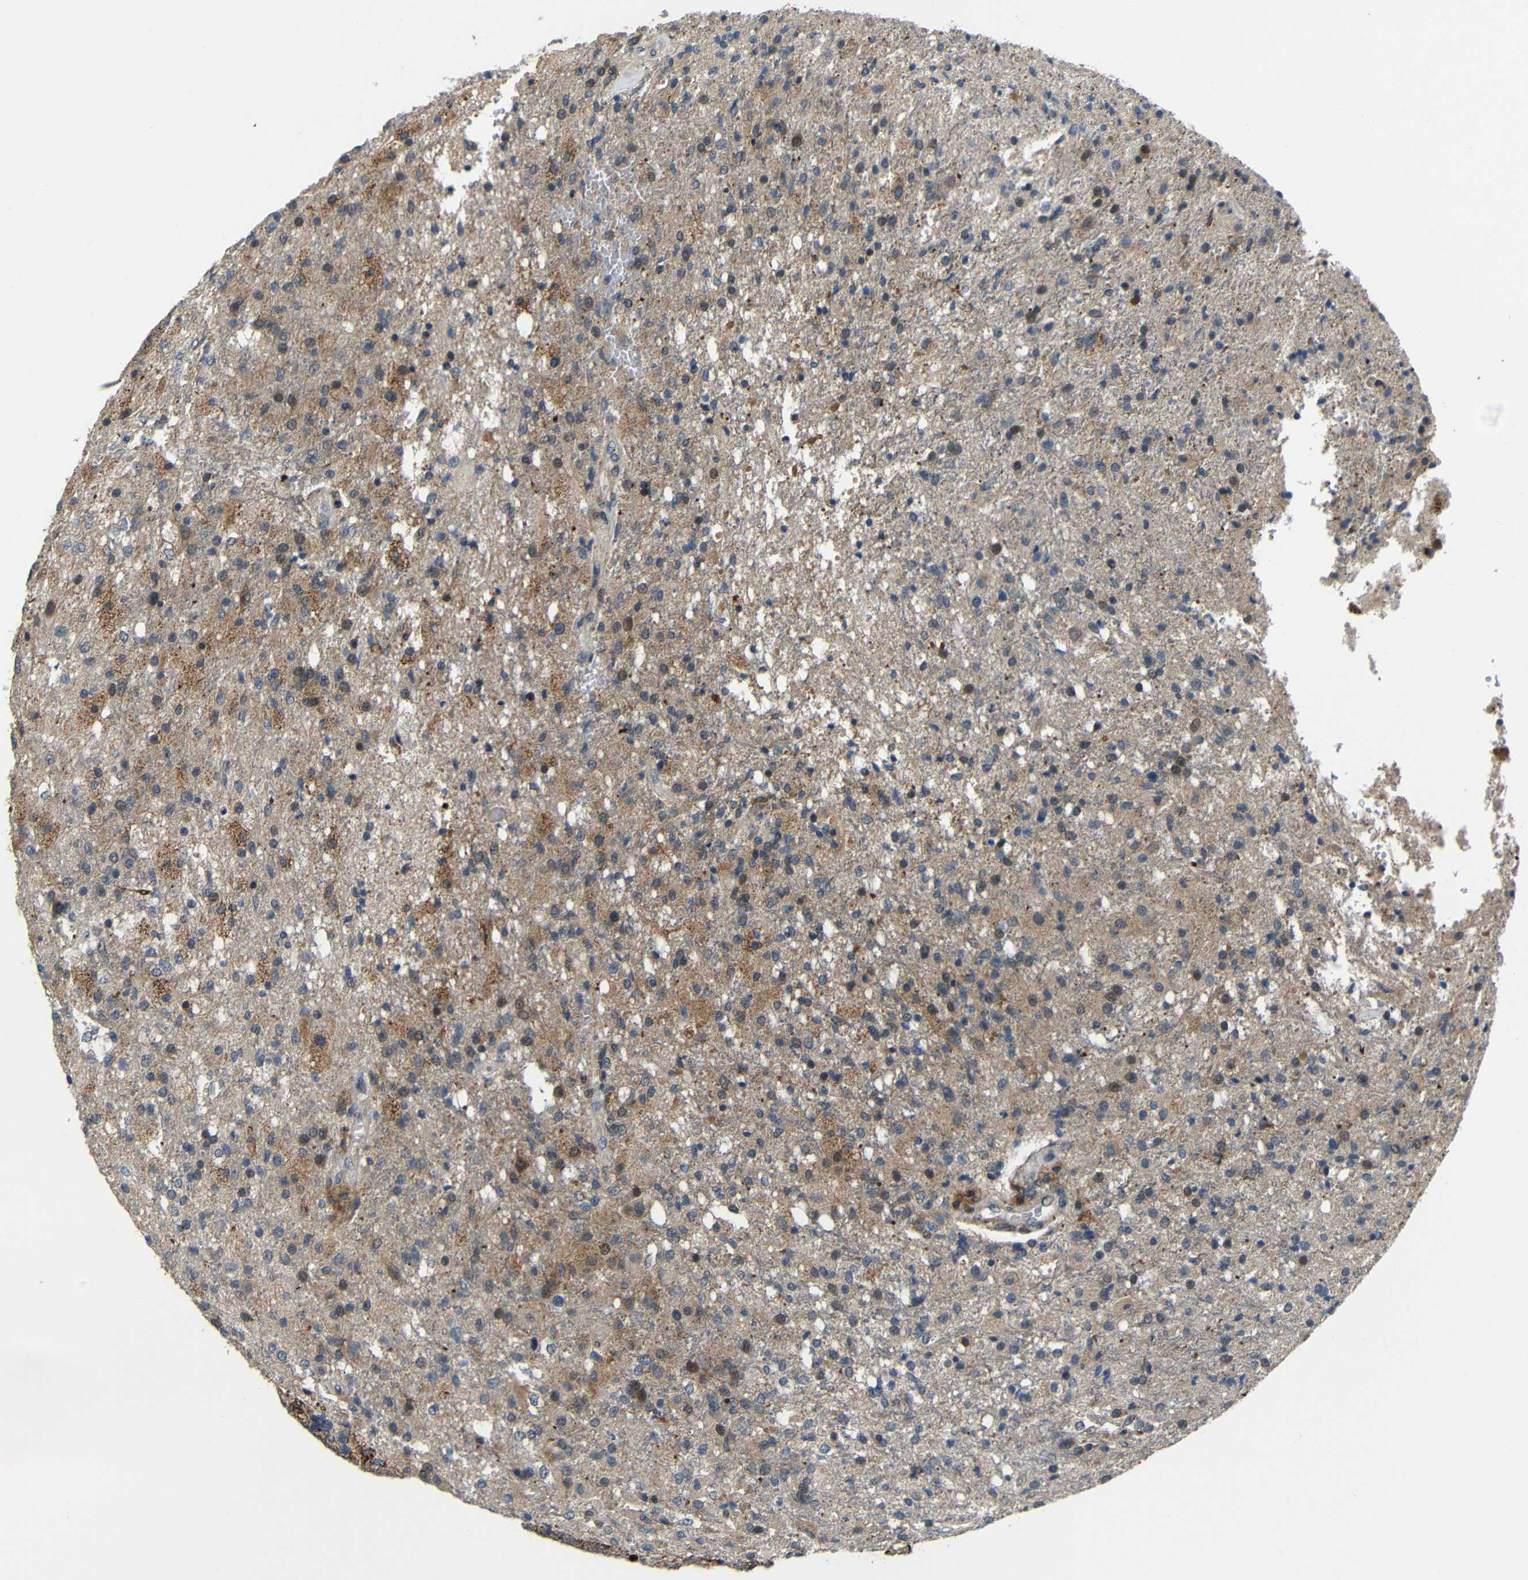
{"staining": {"intensity": "moderate", "quantity": "25%-75%", "location": "cytoplasmic/membranous"}, "tissue": "glioma", "cell_type": "Tumor cells", "image_type": "cancer", "snomed": [{"axis": "morphology", "description": "Normal tissue, NOS"}, {"axis": "morphology", "description": "Glioma, malignant, High grade"}, {"axis": "topography", "description": "Cerebral cortex"}], "caption": "About 25%-75% of tumor cells in glioma display moderate cytoplasmic/membranous protein staining as visualized by brown immunohistochemical staining.", "gene": "SYDE1", "patient": {"sex": "male", "age": 77}}